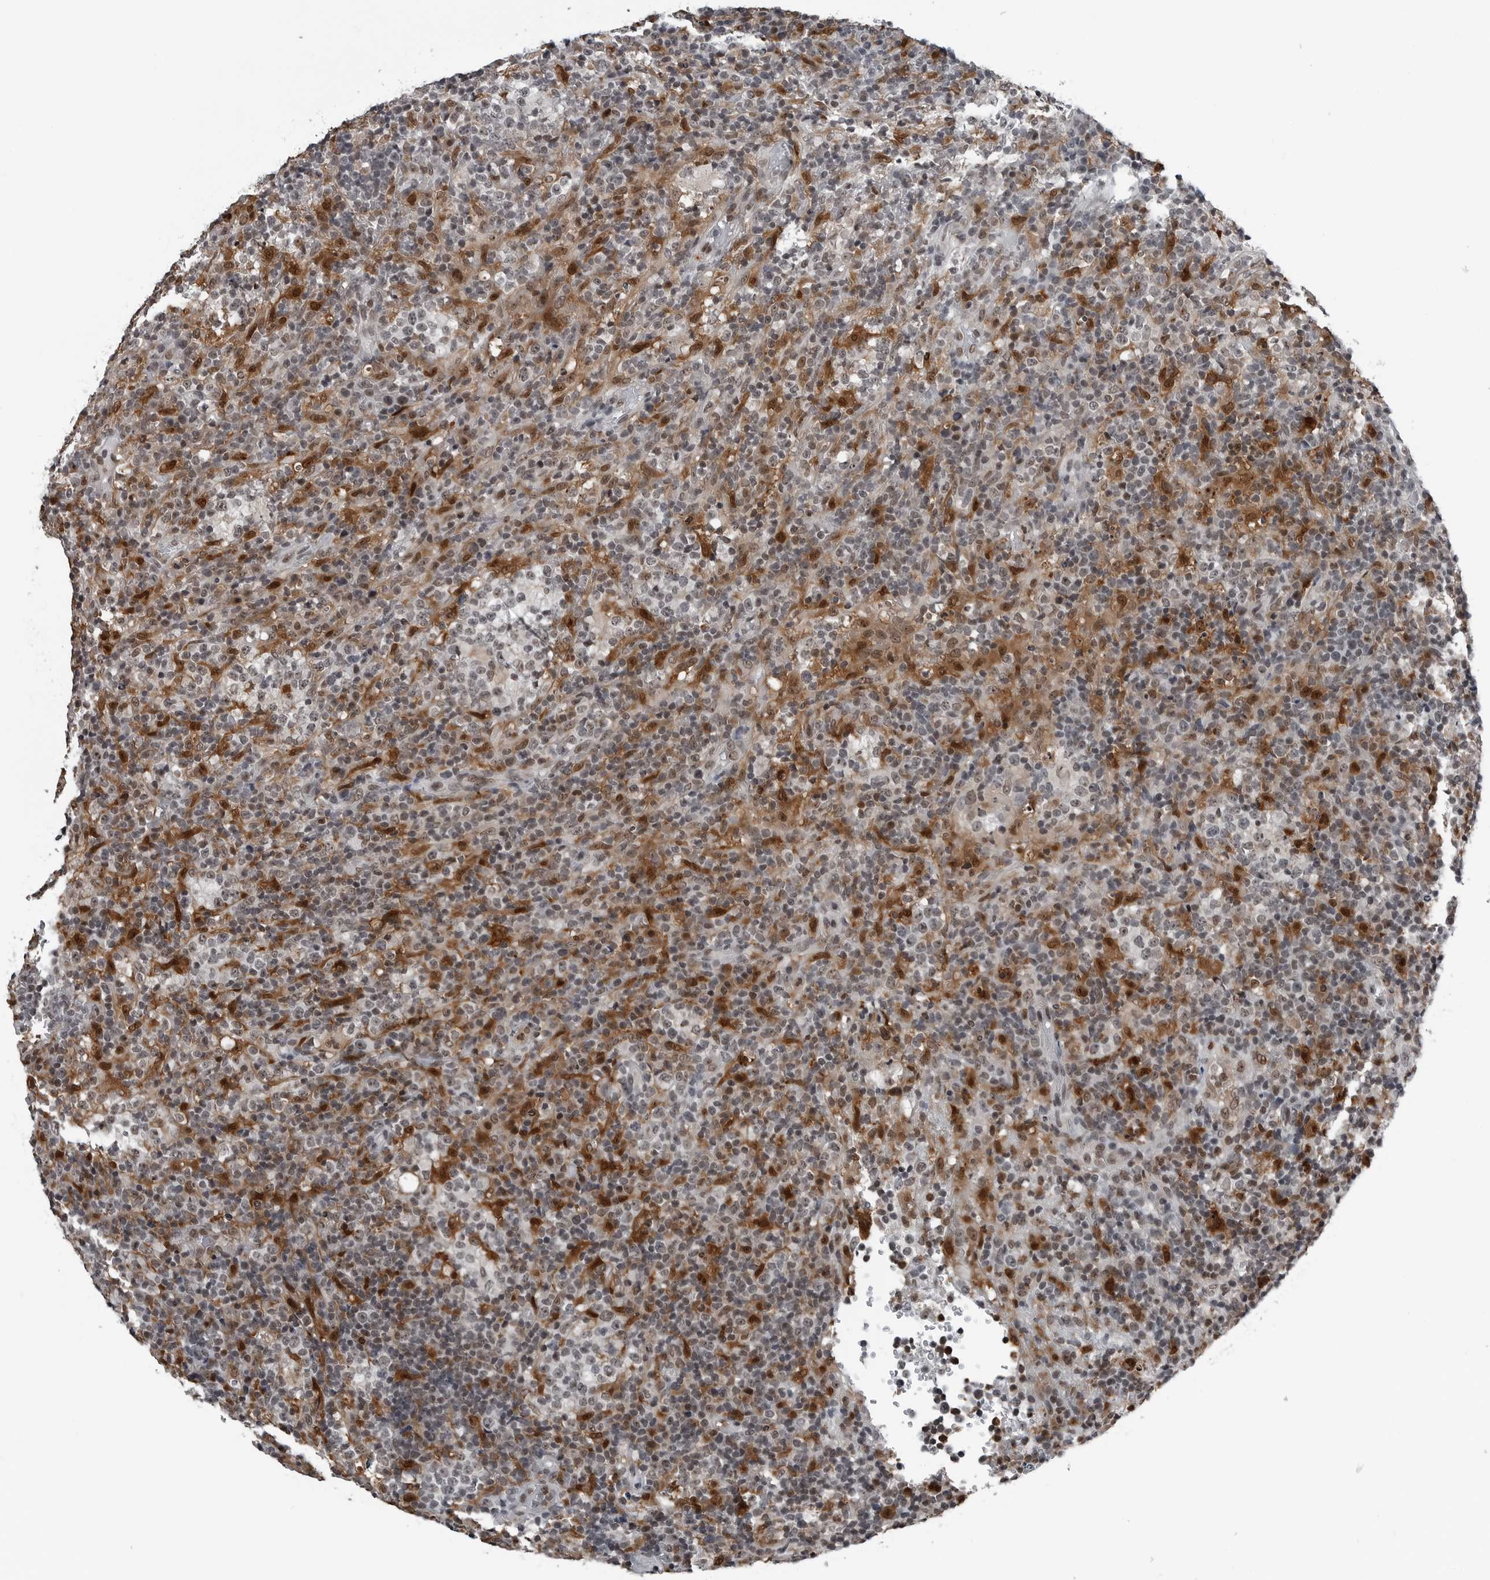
{"staining": {"intensity": "weak", "quantity": "25%-75%", "location": "nuclear"}, "tissue": "lymphoma", "cell_type": "Tumor cells", "image_type": "cancer", "snomed": [{"axis": "morphology", "description": "Malignant lymphoma, non-Hodgkin's type, High grade"}, {"axis": "topography", "description": "Lymph node"}], "caption": "A histopathology image of human lymphoma stained for a protein exhibits weak nuclear brown staining in tumor cells.", "gene": "AKR1A1", "patient": {"sex": "female", "age": 76}}